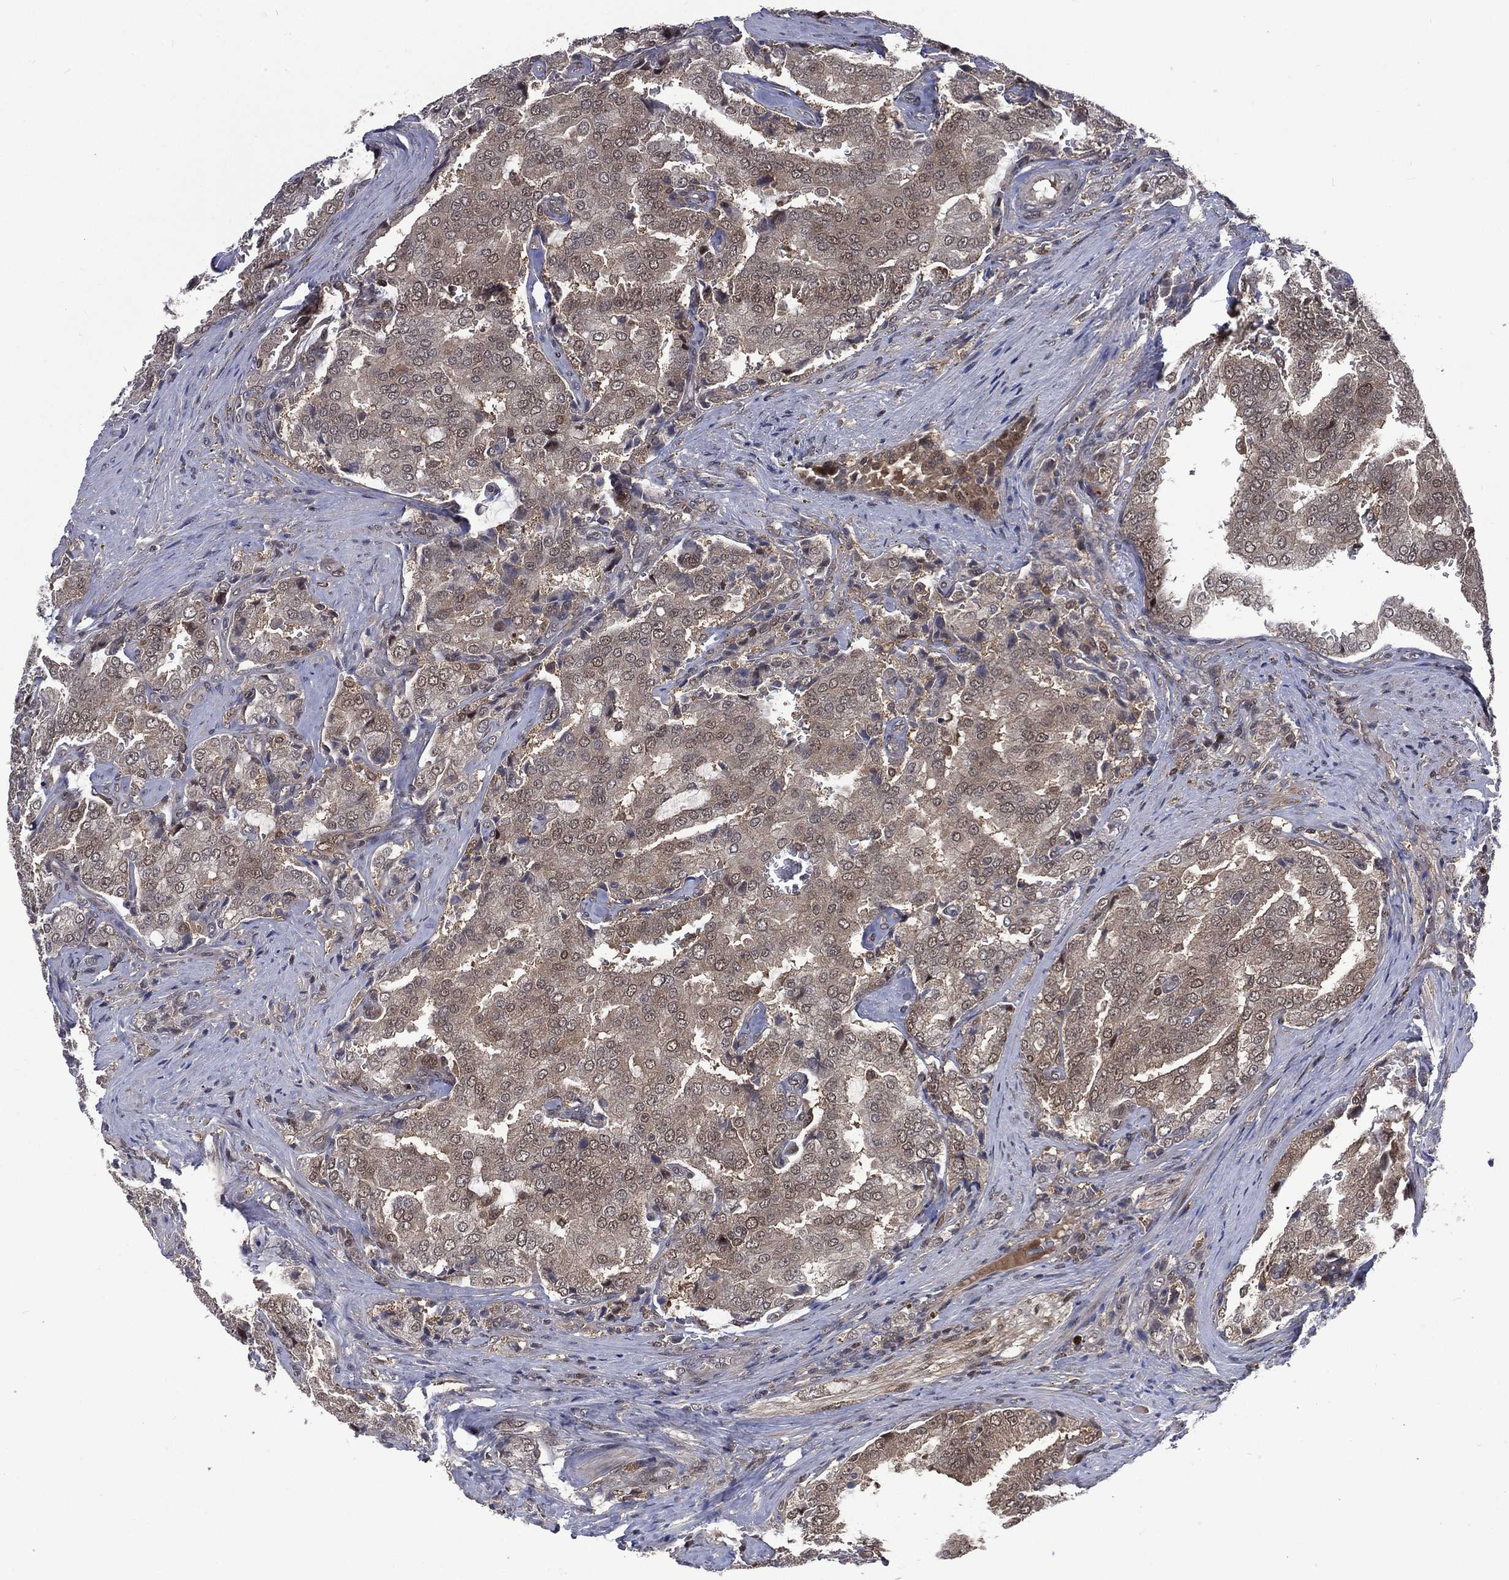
{"staining": {"intensity": "weak", "quantity": "<25%", "location": "cytoplasmic/membranous,nuclear"}, "tissue": "prostate cancer", "cell_type": "Tumor cells", "image_type": "cancer", "snomed": [{"axis": "morphology", "description": "Adenocarcinoma, NOS"}, {"axis": "topography", "description": "Prostate"}], "caption": "IHC of prostate cancer reveals no staining in tumor cells.", "gene": "MTAP", "patient": {"sex": "male", "age": 65}}